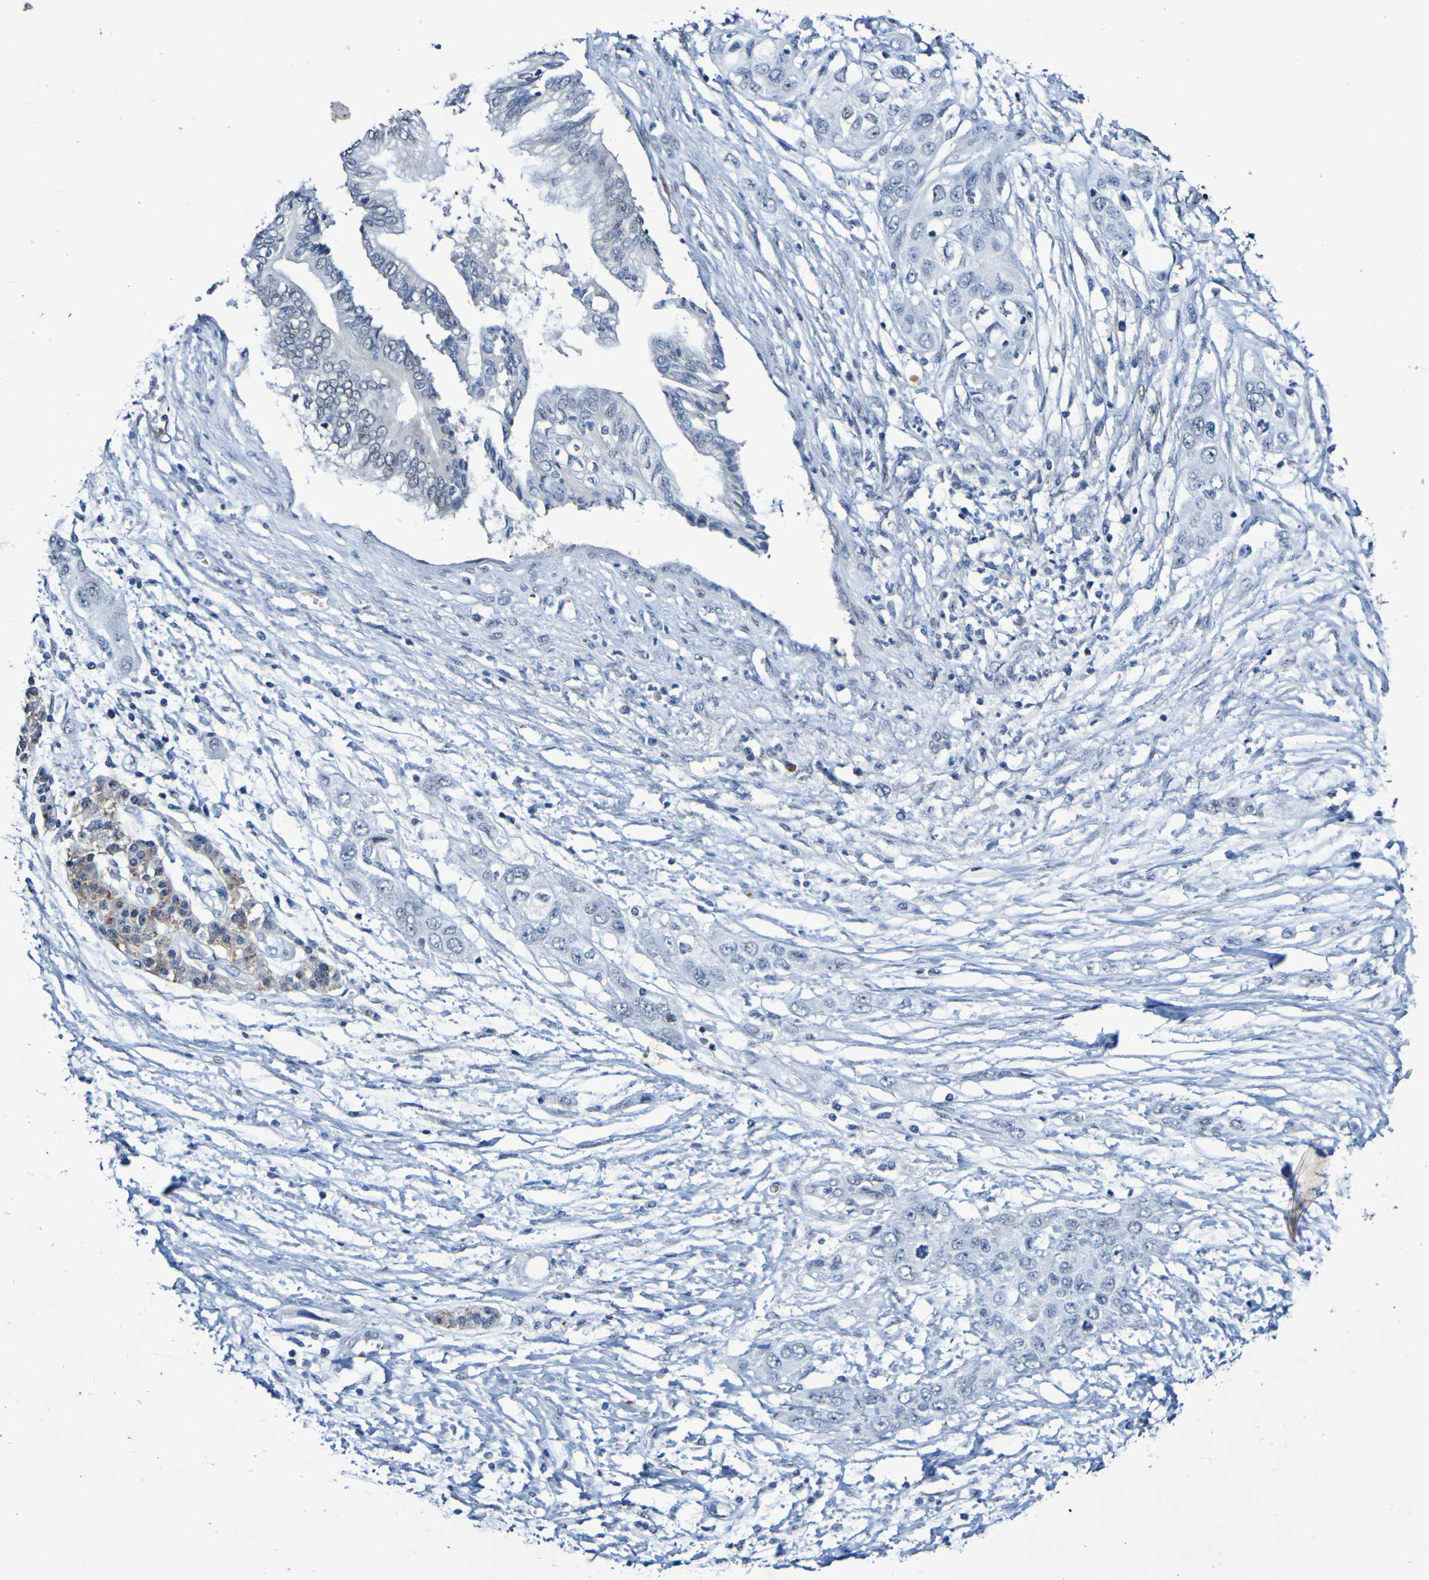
{"staining": {"intensity": "negative", "quantity": "none", "location": "none"}, "tissue": "pancreatic cancer", "cell_type": "Tumor cells", "image_type": "cancer", "snomed": [{"axis": "morphology", "description": "Adenocarcinoma, NOS"}, {"axis": "topography", "description": "Pancreas"}], "caption": "A high-resolution histopathology image shows immunohistochemistry (IHC) staining of pancreatic adenocarcinoma, which displays no significant staining in tumor cells.", "gene": "PCGF1", "patient": {"sex": "female", "age": 70}}